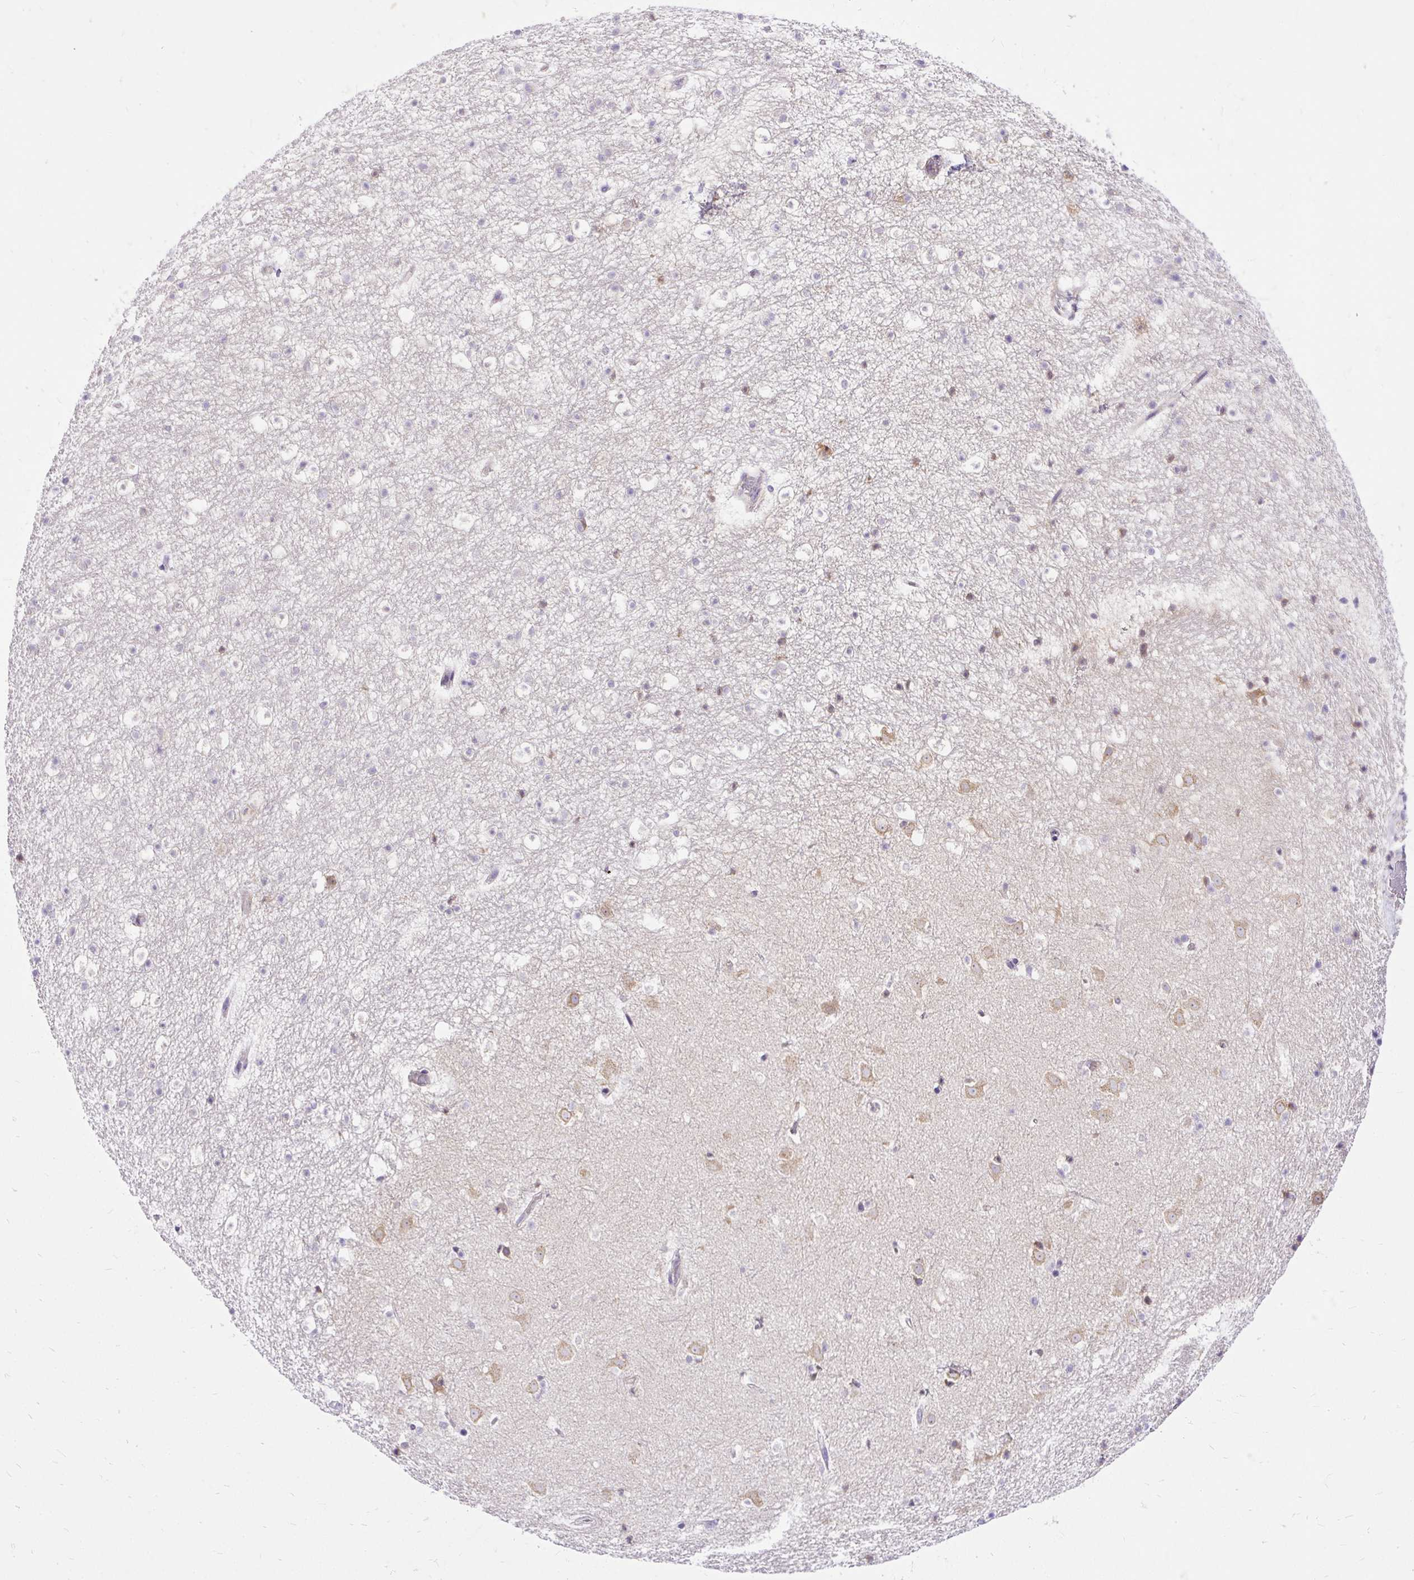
{"staining": {"intensity": "moderate", "quantity": "<25%", "location": "cytoplasmic/membranous"}, "tissue": "caudate", "cell_type": "Glial cells", "image_type": "normal", "snomed": [{"axis": "morphology", "description": "Normal tissue, NOS"}, {"axis": "topography", "description": "Lateral ventricle wall"}], "caption": "High-magnification brightfield microscopy of normal caudate stained with DAB (brown) and counterstained with hematoxylin (blue). glial cells exhibit moderate cytoplasmic/membranous staining is present in approximately<25% of cells. The staining was performed using DAB, with brown indicating positive protein expression. Nuclei are stained blue with hematoxylin.", "gene": "AMFR", "patient": {"sex": "male", "age": 37}}